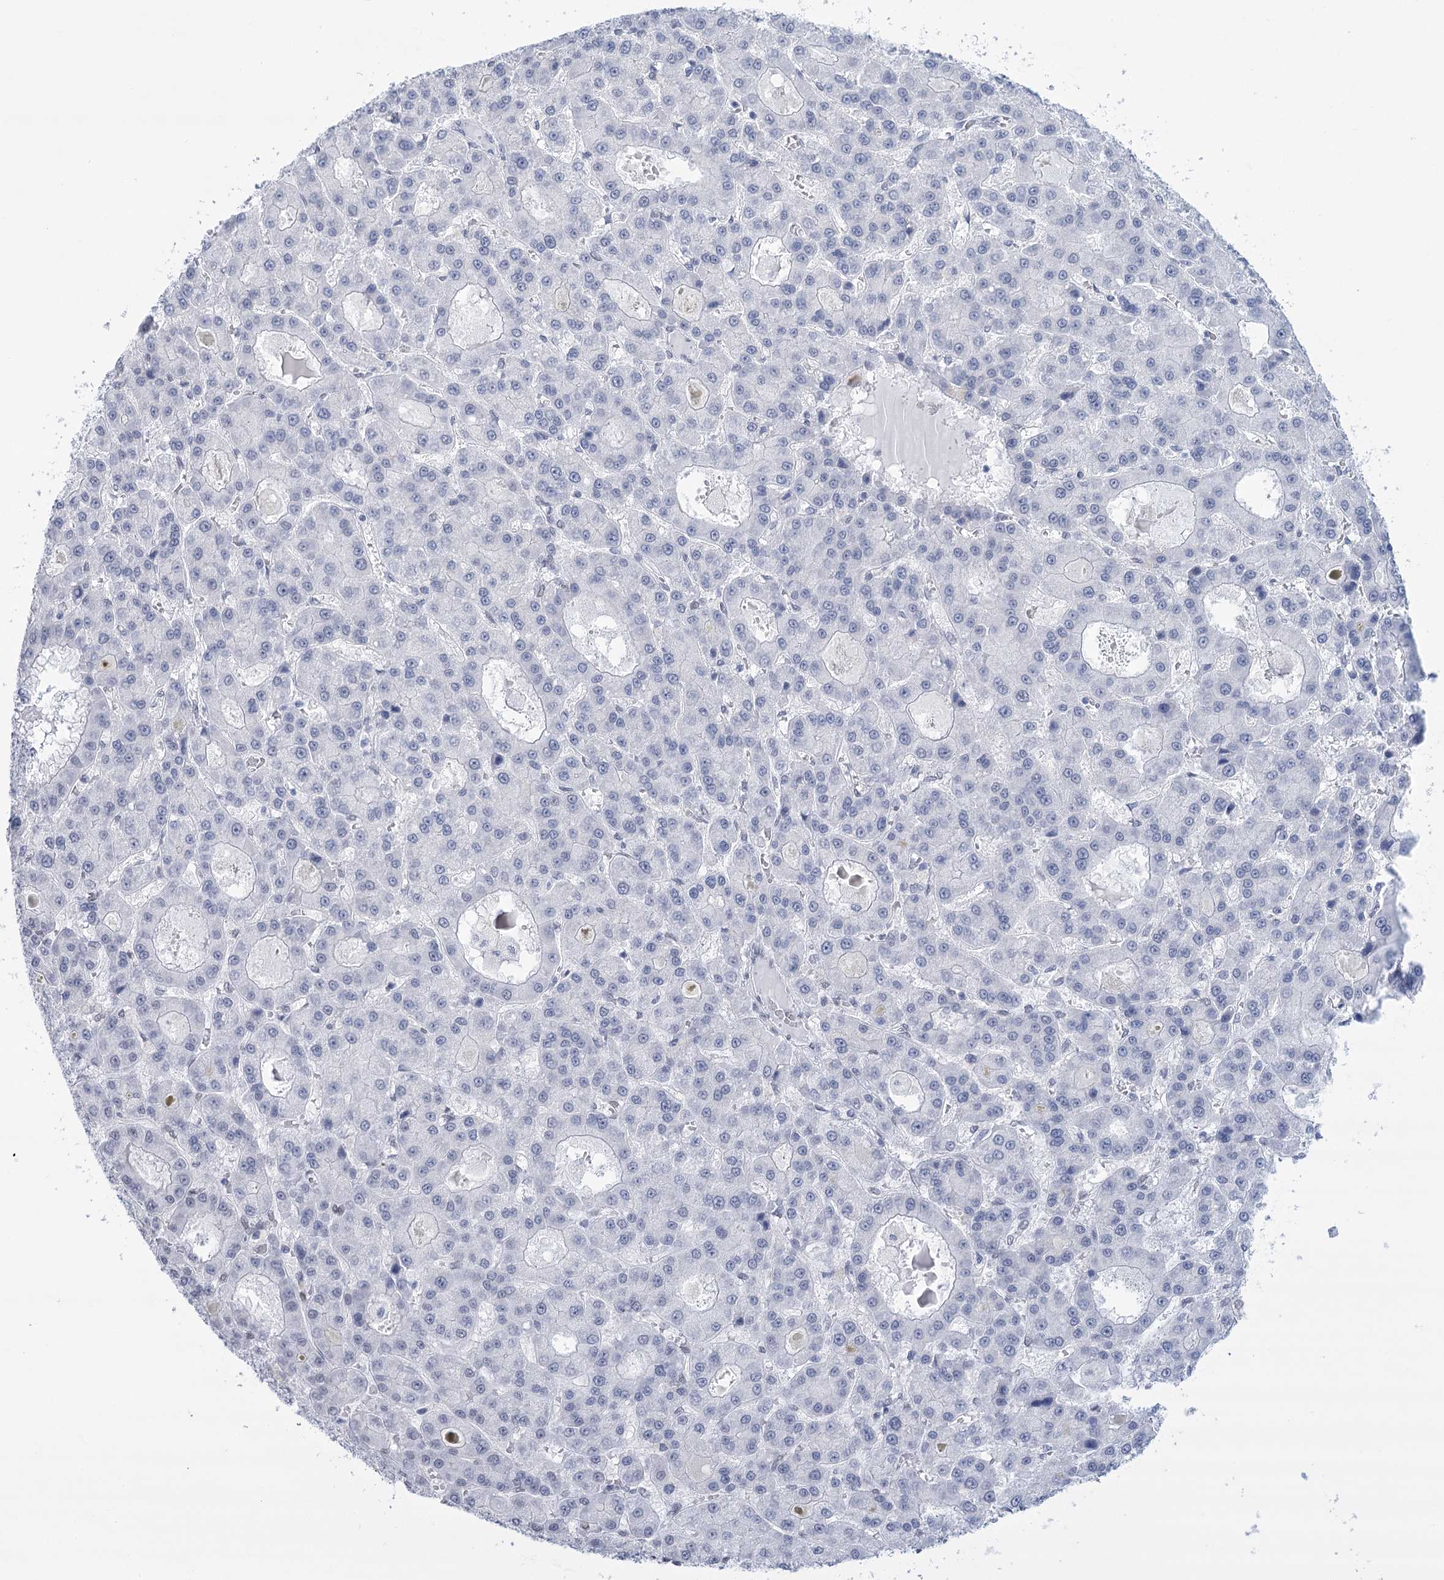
{"staining": {"intensity": "negative", "quantity": "none", "location": "none"}, "tissue": "liver cancer", "cell_type": "Tumor cells", "image_type": "cancer", "snomed": [{"axis": "morphology", "description": "Carcinoma, Hepatocellular, NOS"}, {"axis": "topography", "description": "Liver"}], "caption": "IHC of human hepatocellular carcinoma (liver) exhibits no positivity in tumor cells.", "gene": "HNRNPA0", "patient": {"sex": "male", "age": 70}}